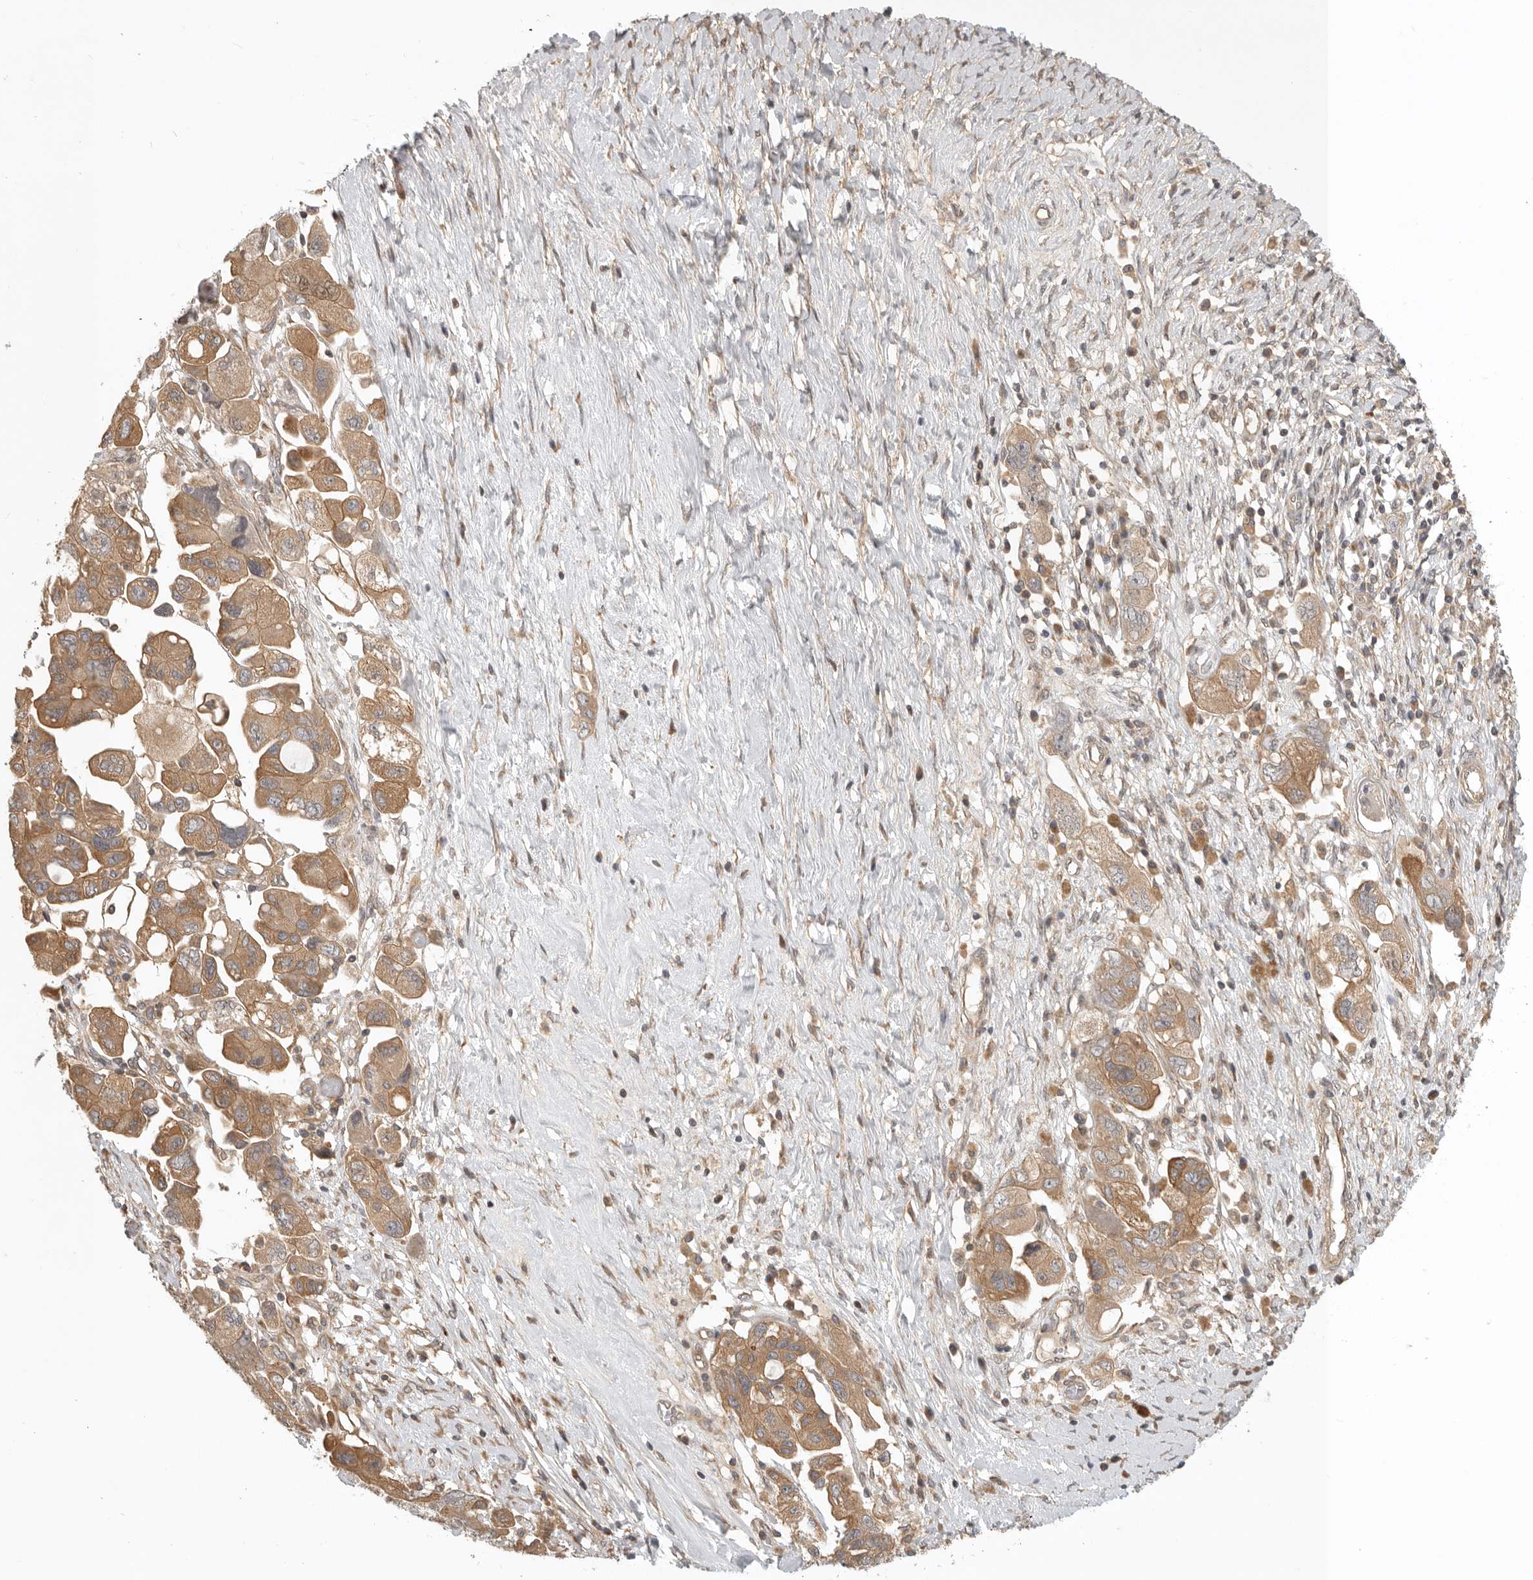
{"staining": {"intensity": "moderate", "quantity": ">75%", "location": "cytoplasmic/membranous"}, "tissue": "ovarian cancer", "cell_type": "Tumor cells", "image_type": "cancer", "snomed": [{"axis": "morphology", "description": "Carcinoma, NOS"}, {"axis": "morphology", "description": "Cystadenocarcinoma, serous, NOS"}, {"axis": "topography", "description": "Ovary"}], "caption": "Tumor cells reveal medium levels of moderate cytoplasmic/membranous positivity in approximately >75% of cells in human ovarian cancer (carcinoma).", "gene": "CUEDC1", "patient": {"sex": "female", "age": 69}}